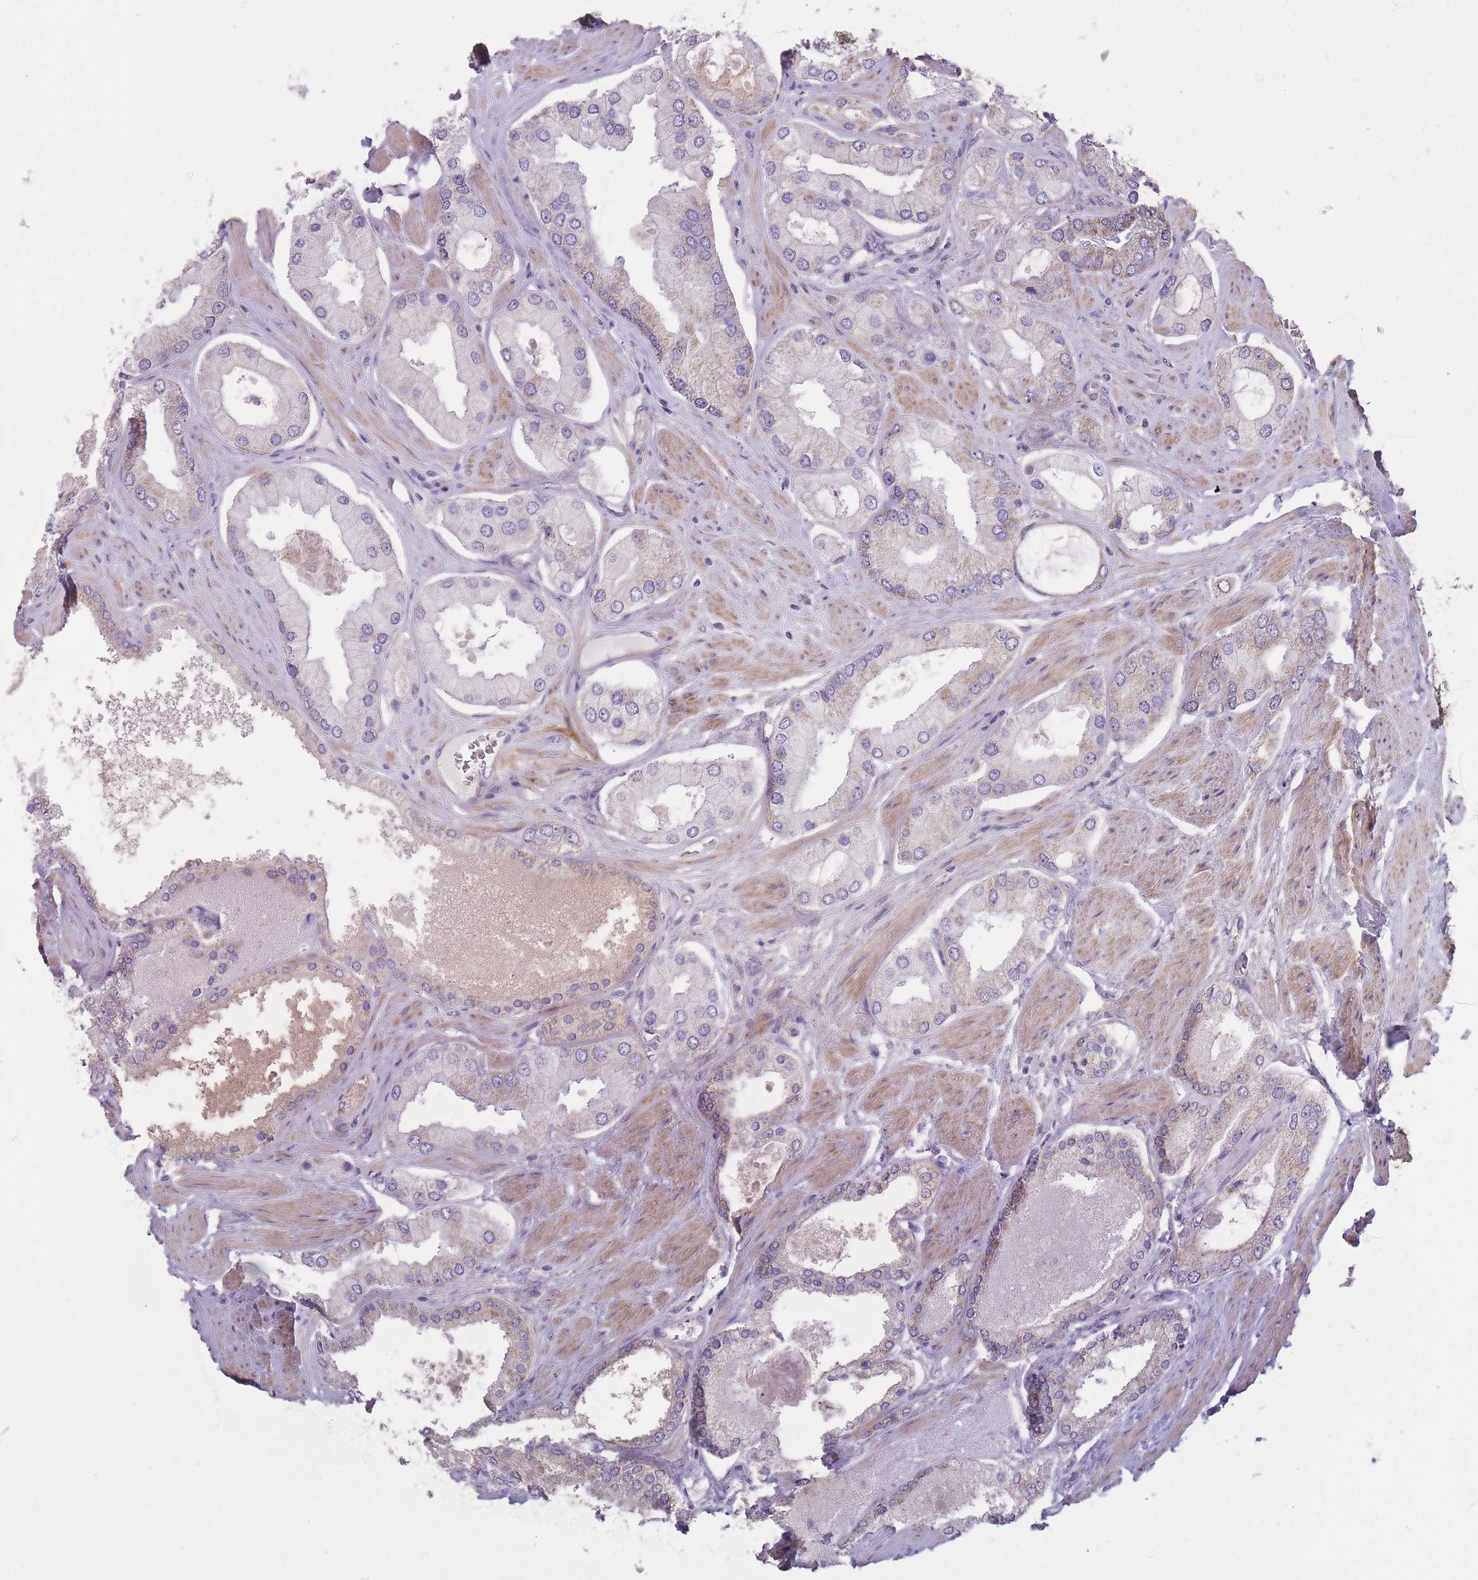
{"staining": {"intensity": "negative", "quantity": "none", "location": "none"}, "tissue": "prostate cancer", "cell_type": "Tumor cells", "image_type": "cancer", "snomed": [{"axis": "morphology", "description": "Adenocarcinoma, Low grade"}, {"axis": "topography", "description": "Prostate"}], "caption": "This is an immunohistochemistry photomicrograph of human adenocarcinoma (low-grade) (prostate). There is no positivity in tumor cells.", "gene": "ZBTB24", "patient": {"sex": "male", "age": 42}}